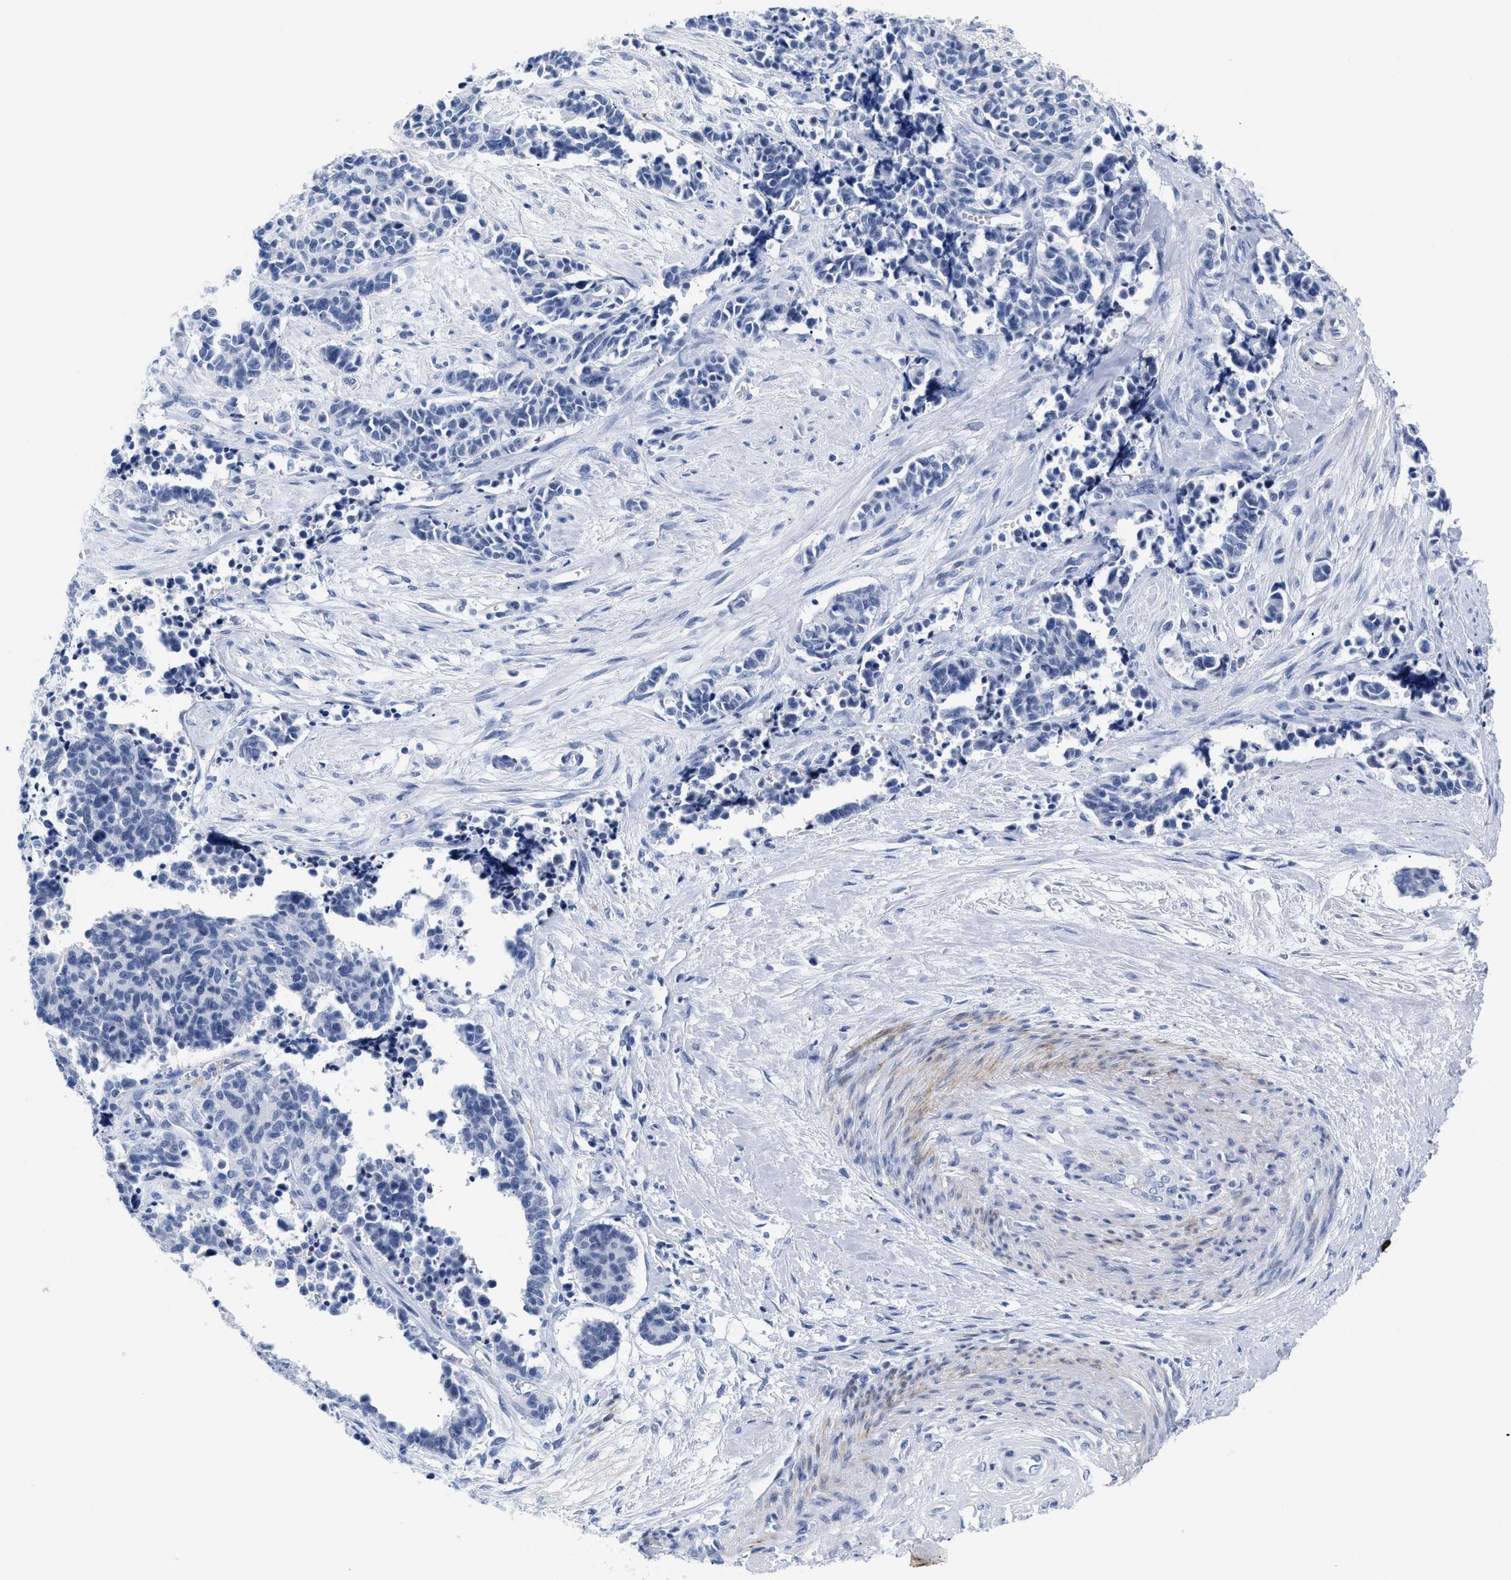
{"staining": {"intensity": "negative", "quantity": "none", "location": "none"}, "tissue": "cervical cancer", "cell_type": "Tumor cells", "image_type": "cancer", "snomed": [{"axis": "morphology", "description": "Squamous cell carcinoma, NOS"}, {"axis": "topography", "description": "Cervix"}], "caption": "DAB immunohistochemical staining of human squamous cell carcinoma (cervical) reveals no significant positivity in tumor cells.", "gene": "DUSP26", "patient": {"sex": "female", "age": 35}}